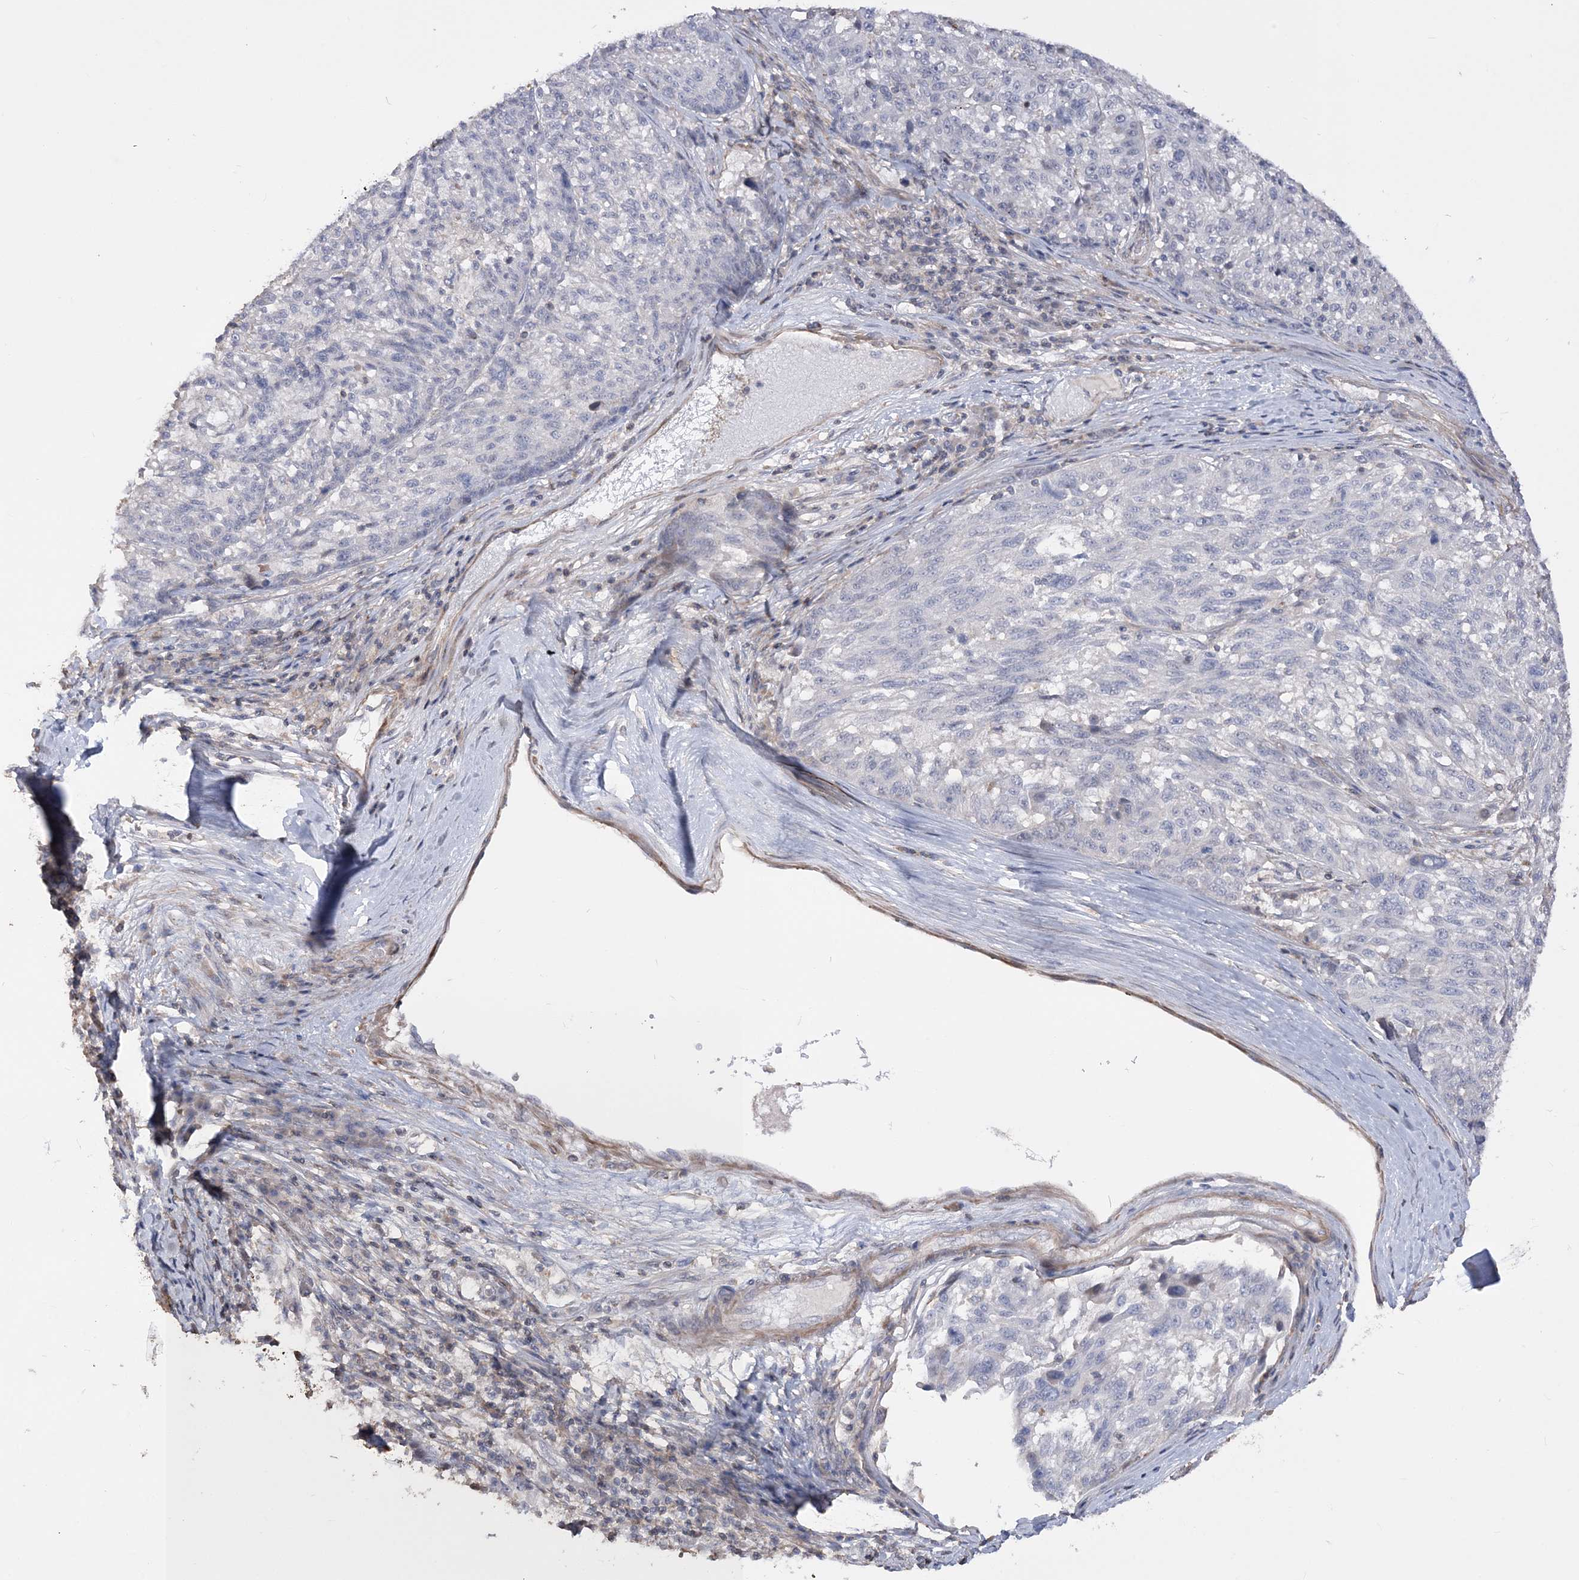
{"staining": {"intensity": "negative", "quantity": "none", "location": "none"}, "tissue": "melanoma", "cell_type": "Tumor cells", "image_type": "cancer", "snomed": [{"axis": "morphology", "description": "Malignant melanoma, NOS"}, {"axis": "topography", "description": "Skin"}], "caption": "Protein analysis of malignant melanoma shows no significant staining in tumor cells. (Stains: DAB (3,3'-diaminobenzidine) immunohistochemistry with hematoxylin counter stain, Microscopy: brightfield microscopy at high magnification).", "gene": "SLFN14", "patient": {"sex": "male", "age": 53}}